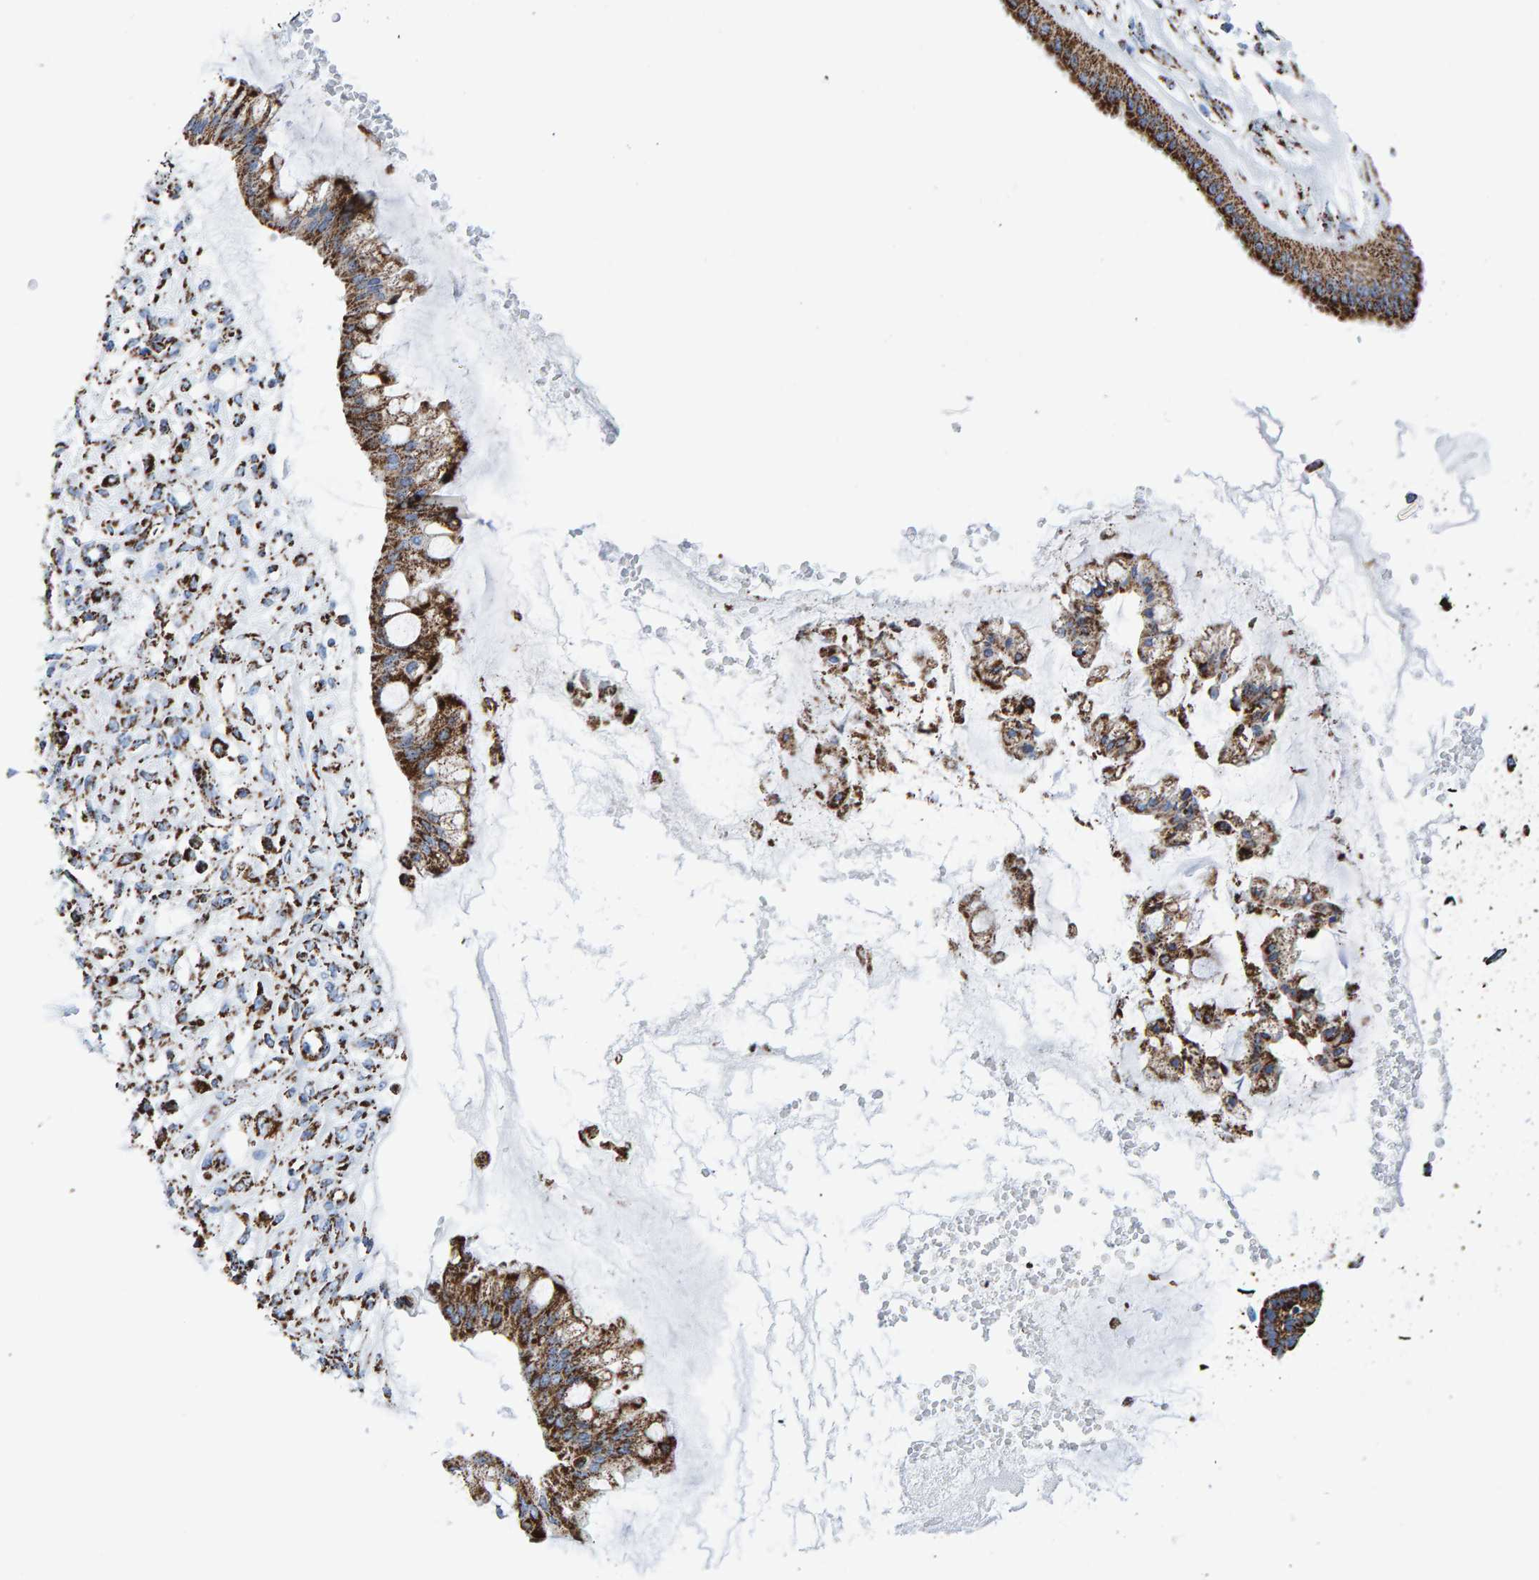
{"staining": {"intensity": "strong", "quantity": ">75%", "location": "cytoplasmic/membranous"}, "tissue": "ovarian cancer", "cell_type": "Tumor cells", "image_type": "cancer", "snomed": [{"axis": "morphology", "description": "Cystadenocarcinoma, mucinous, NOS"}, {"axis": "topography", "description": "Ovary"}], "caption": "Immunohistochemistry (IHC) micrograph of human ovarian cancer stained for a protein (brown), which shows high levels of strong cytoplasmic/membranous staining in approximately >75% of tumor cells.", "gene": "ENSG00000262660", "patient": {"sex": "female", "age": 73}}